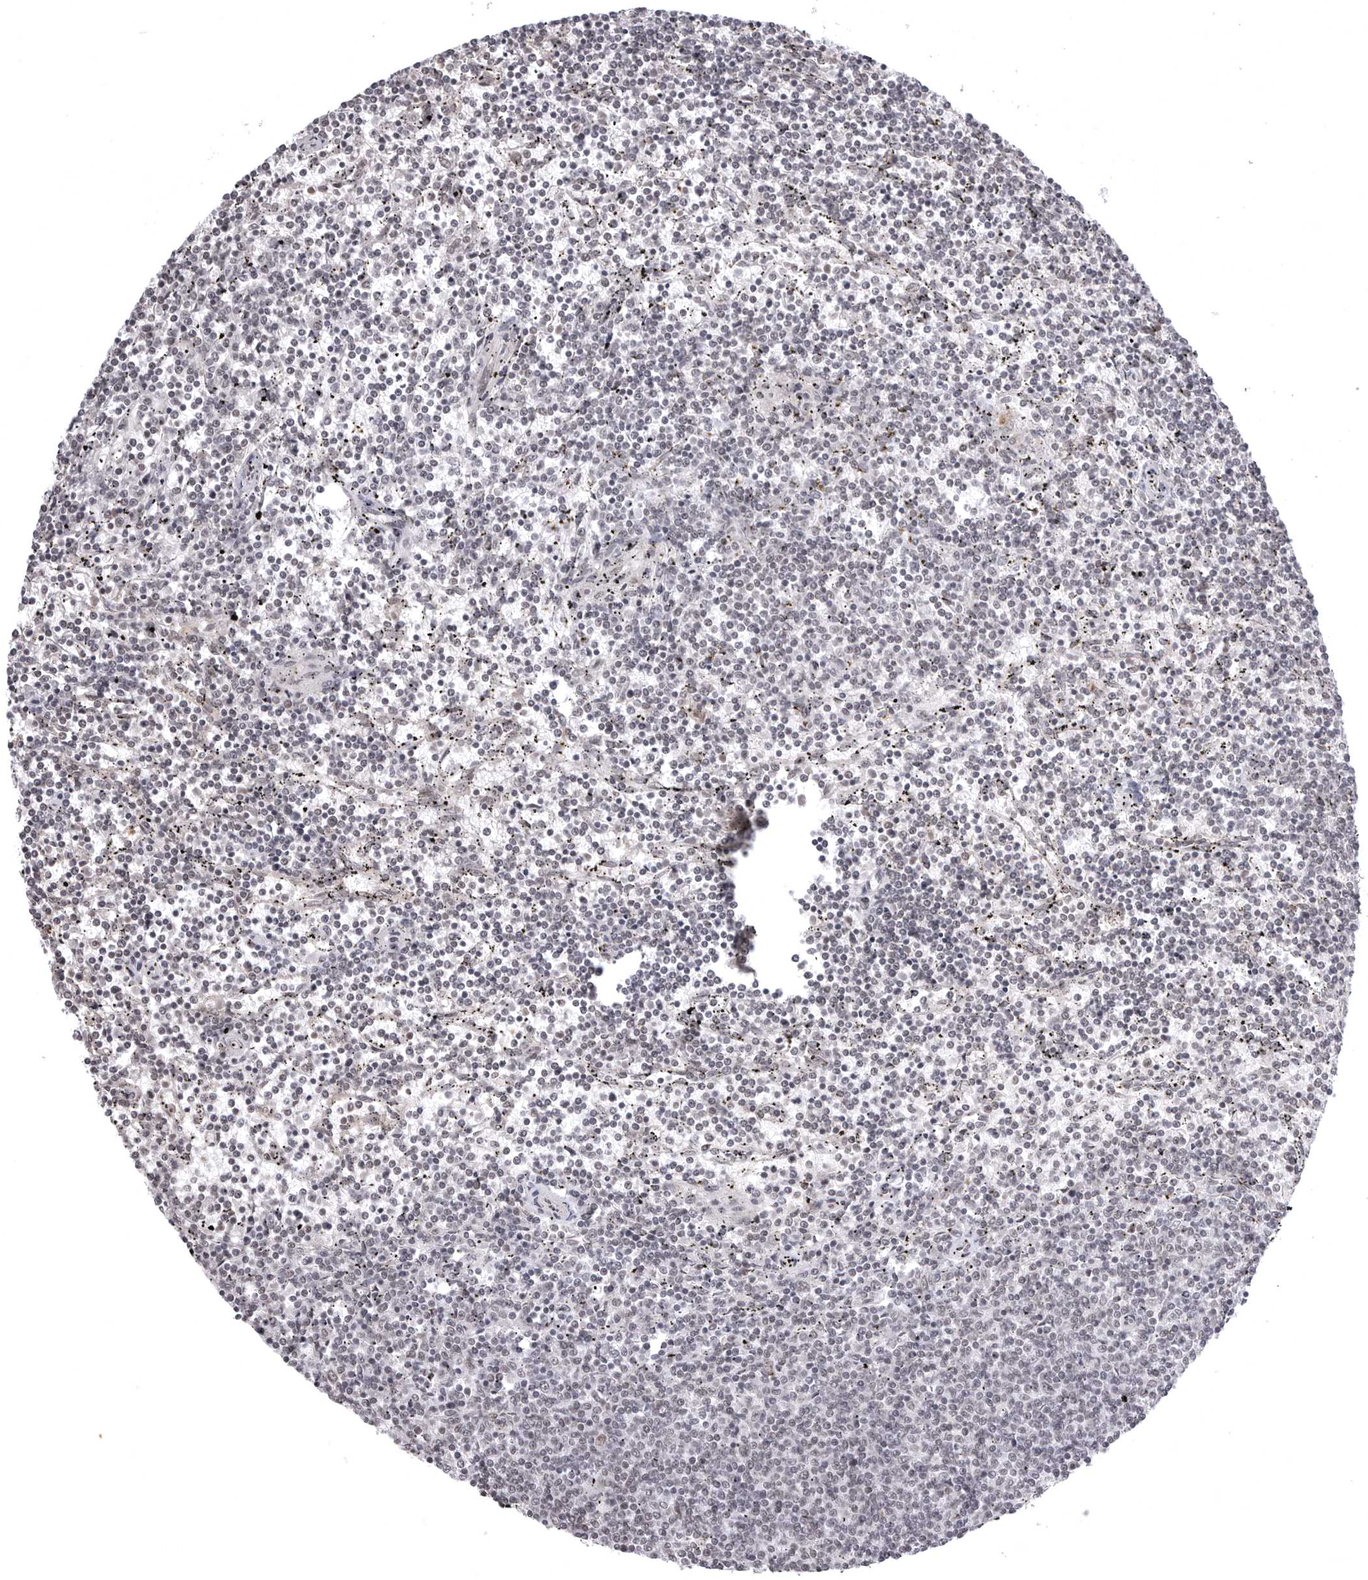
{"staining": {"intensity": "negative", "quantity": "none", "location": "none"}, "tissue": "lymphoma", "cell_type": "Tumor cells", "image_type": "cancer", "snomed": [{"axis": "morphology", "description": "Malignant lymphoma, non-Hodgkin's type, Low grade"}, {"axis": "topography", "description": "Spleen"}], "caption": "Tumor cells show no significant protein positivity in lymphoma.", "gene": "PHF3", "patient": {"sex": "female", "age": 50}}